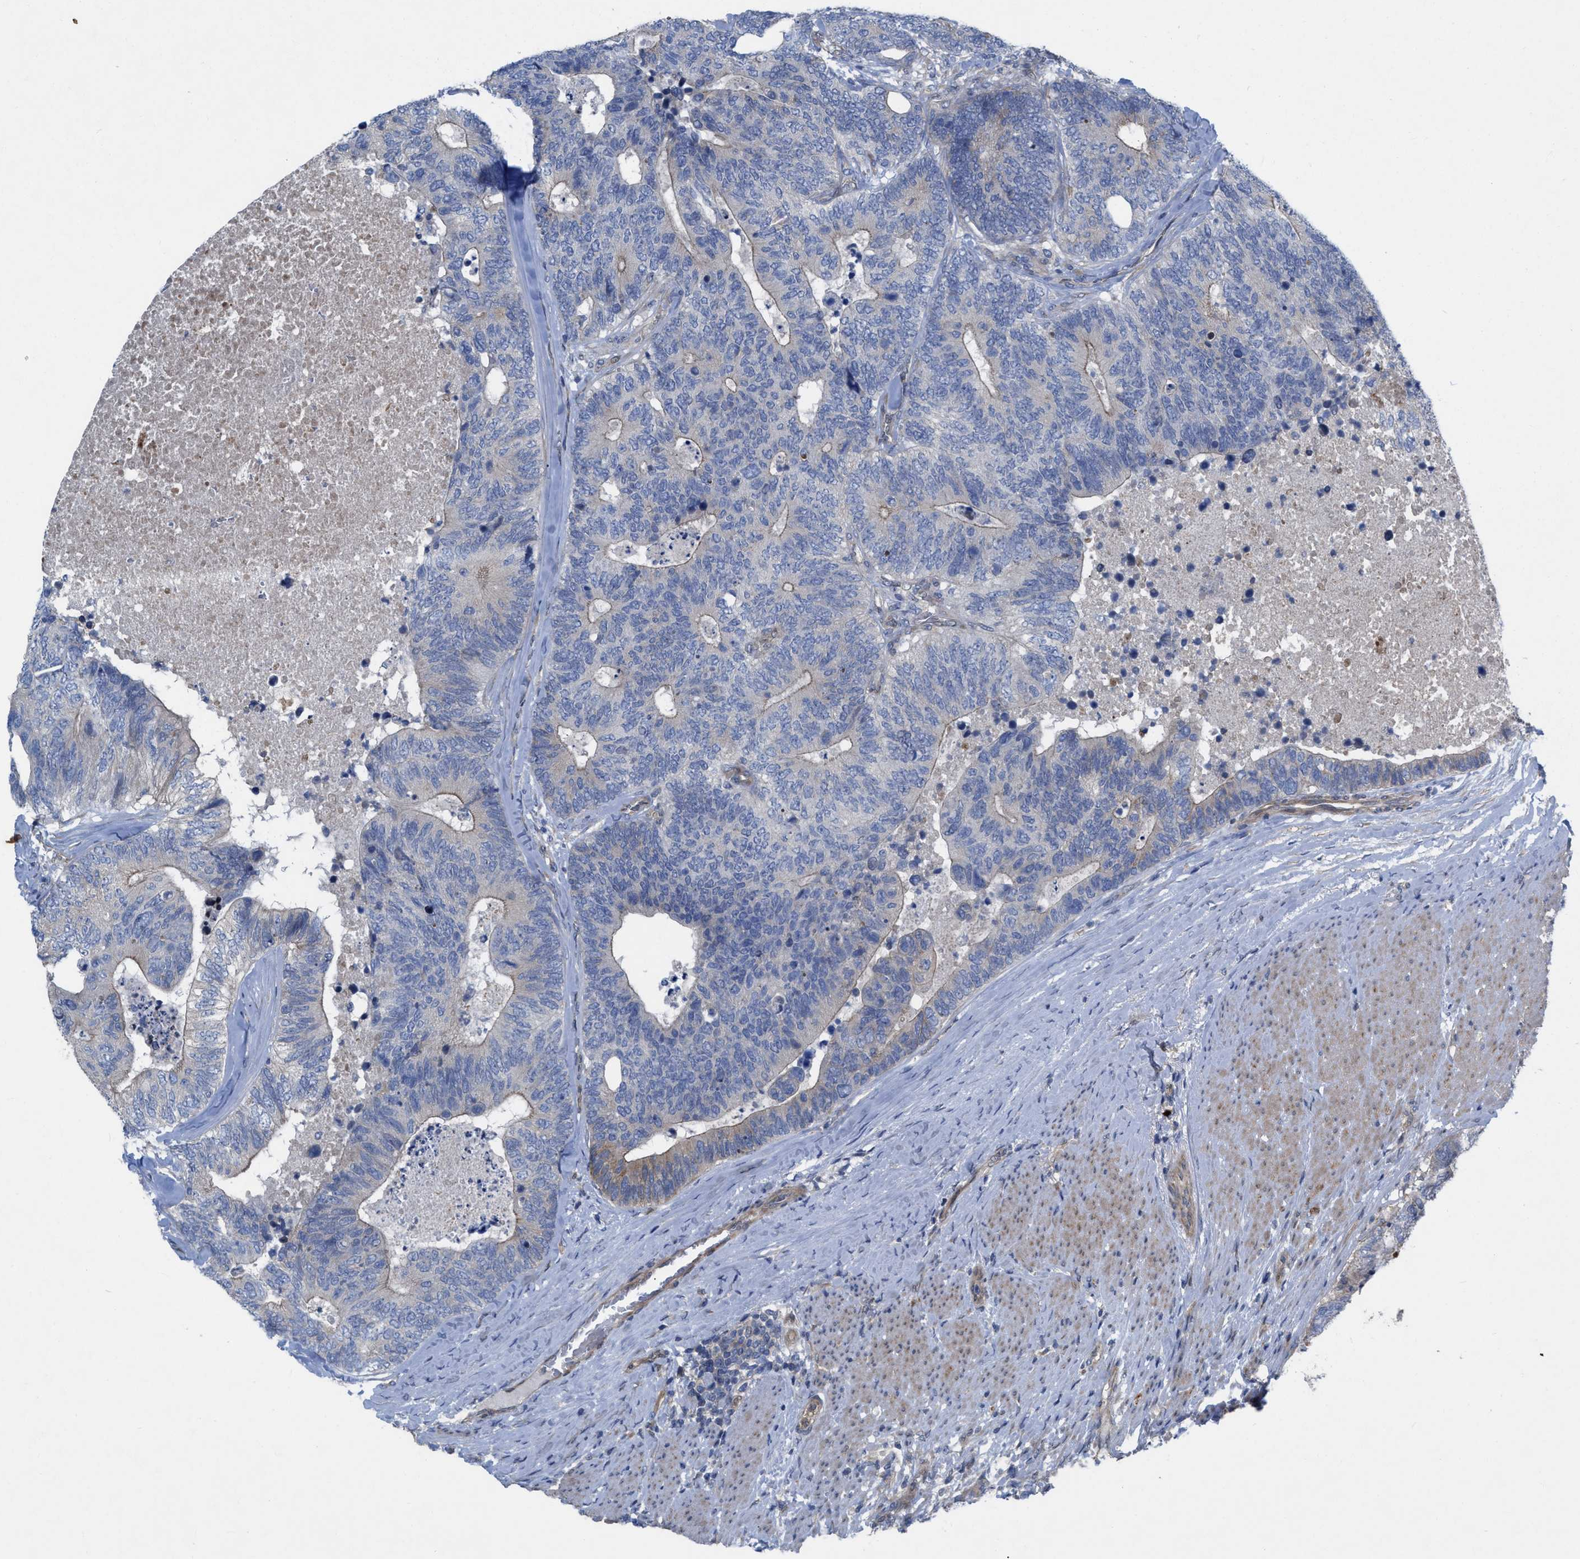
{"staining": {"intensity": "negative", "quantity": "none", "location": "none"}, "tissue": "colorectal cancer", "cell_type": "Tumor cells", "image_type": "cancer", "snomed": [{"axis": "morphology", "description": "Adenocarcinoma, NOS"}, {"axis": "topography", "description": "Colon"}], "caption": "A micrograph of colorectal adenocarcinoma stained for a protein demonstrates no brown staining in tumor cells.", "gene": "NDEL1", "patient": {"sex": "female", "age": 67}}